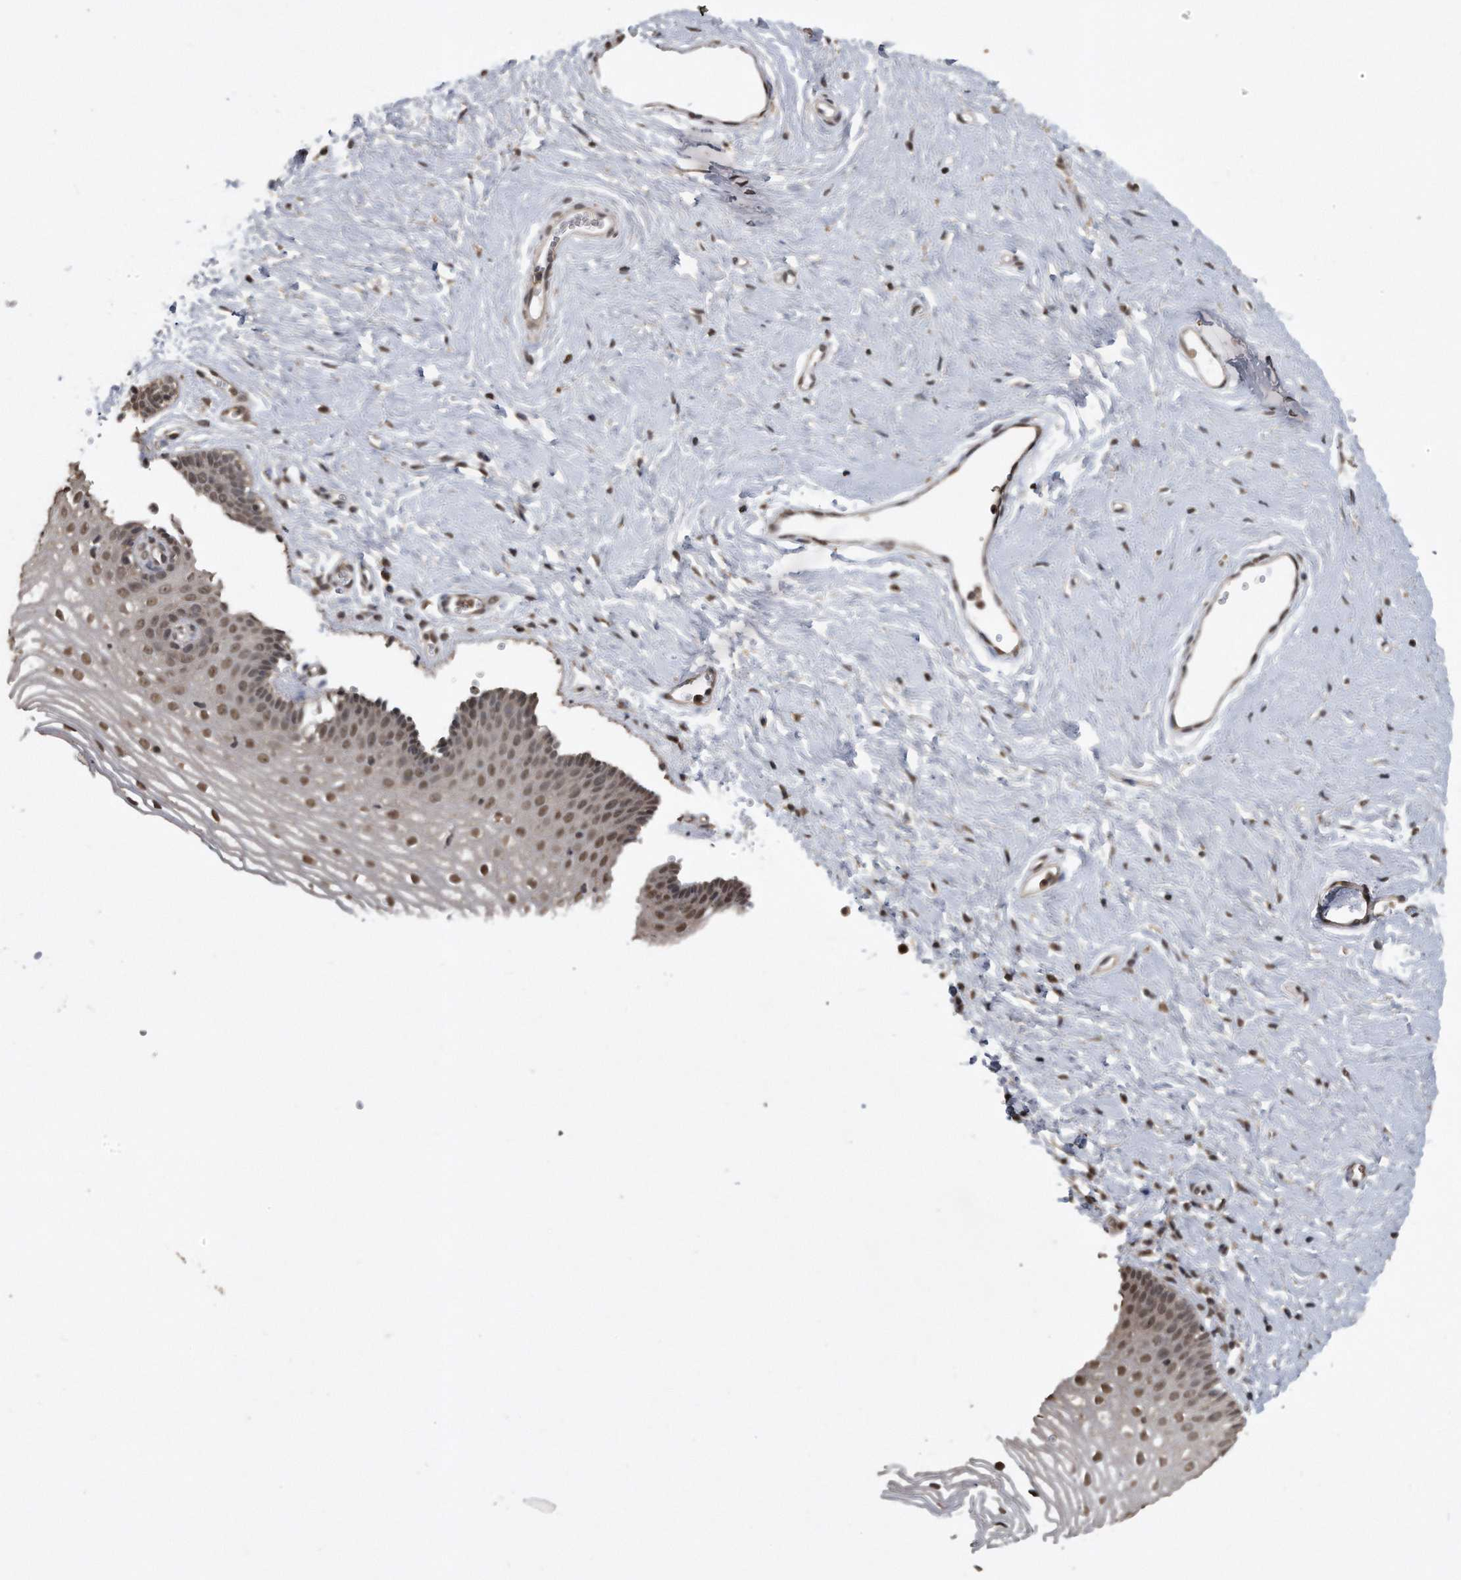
{"staining": {"intensity": "moderate", "quantity": ">75%", "location": "nuclear"}, "tissue": "vagina", "cell_type": "Squamous epithelial cells", "image_type": "normal", "snomed": [{"axis": "morphology", "description": "Normal tissue, NOS"}, {"axis": "topography", "description": "Vagina"}], "caption": "A brown stain highlights moderate nuclear positivity of a protein in squamous epithelial cells of unremarkable vagina.", "gene": "CRYZL1", "patient": {"sex": "female", "age": 32}}